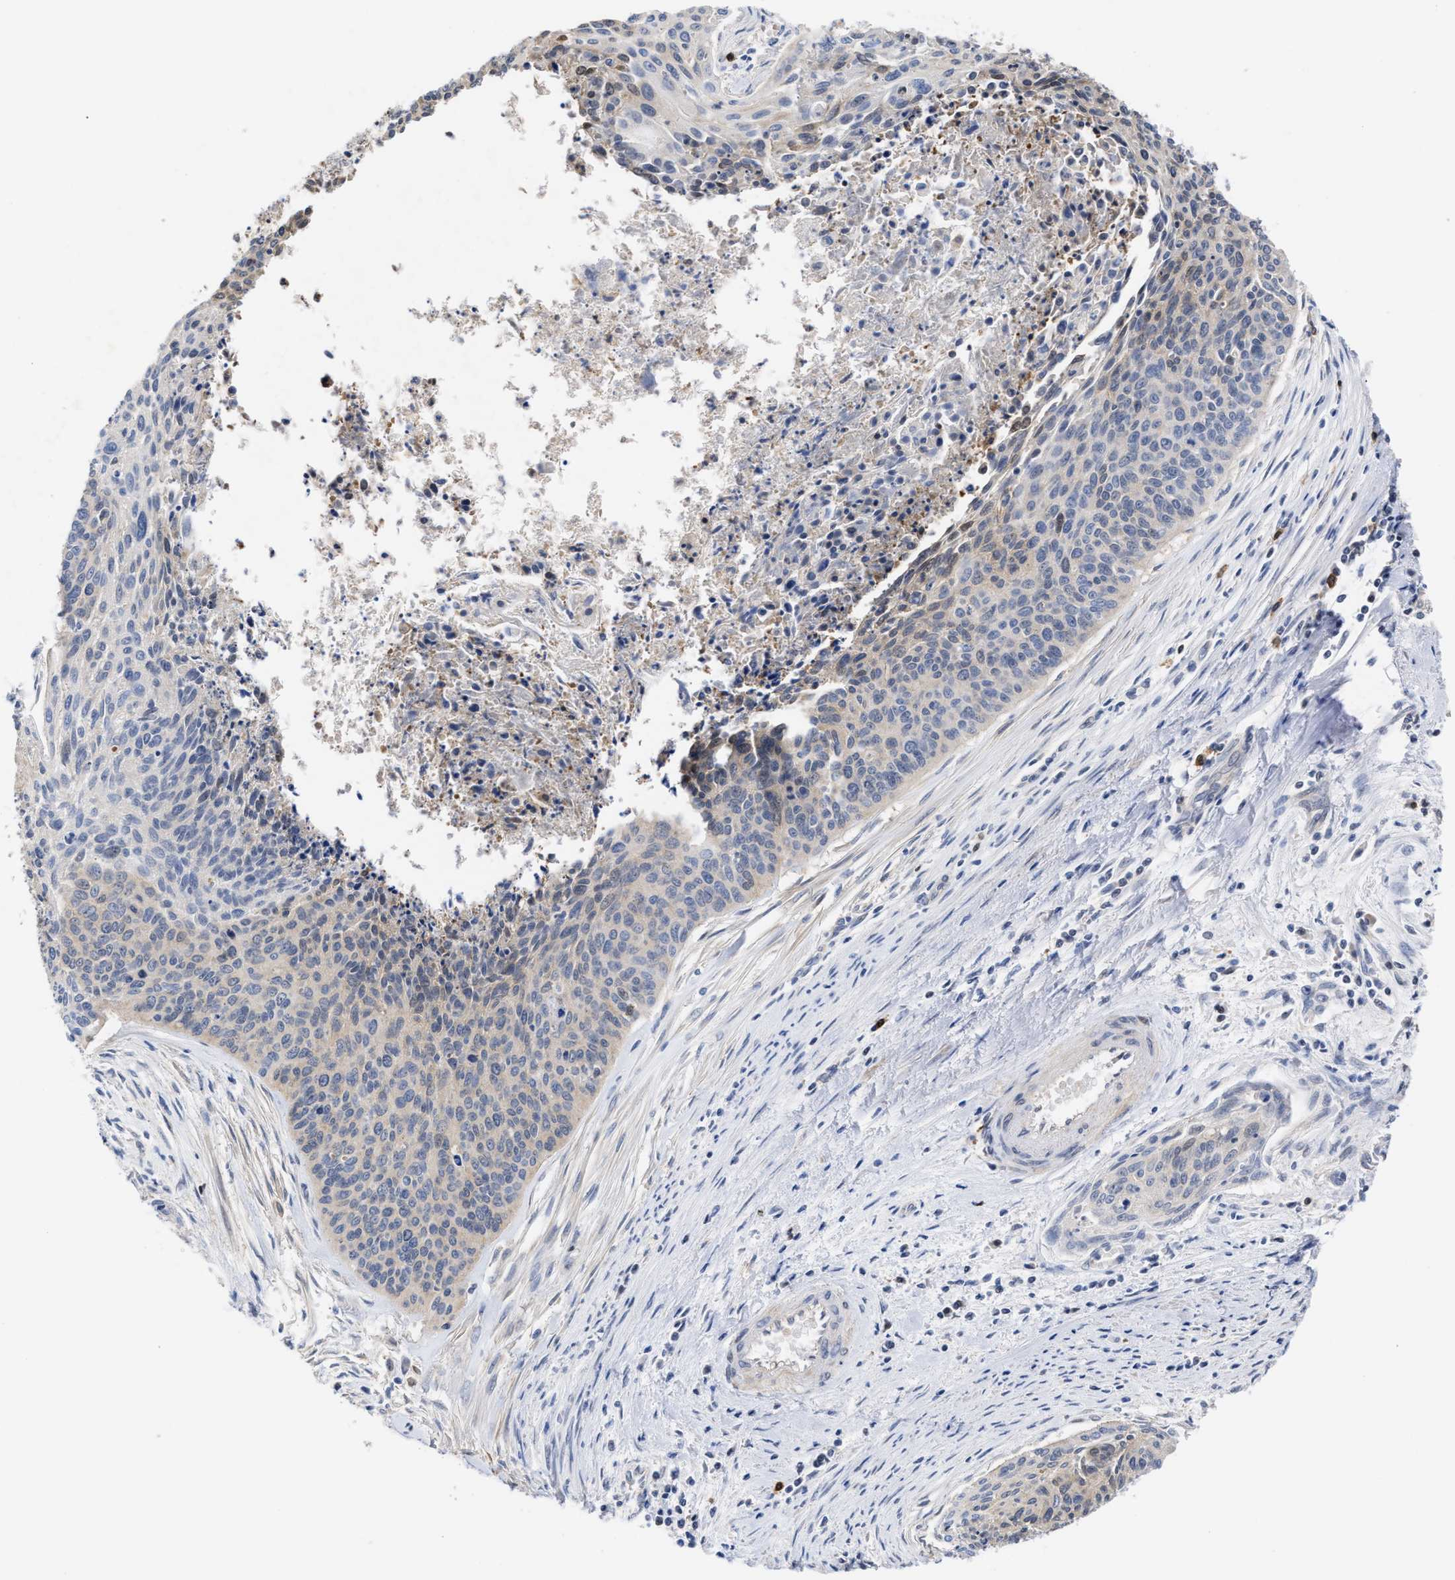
{"staining": {"intensity": "weak", "quantity": "<25%", "location": "cytoplasmic/membranous"}, "tissue": "cervical cancer", "cell_type": "Tumor cells", "image_type": "cancer", "snomed": [{"axis": "morphology", "description": "Squamous cell carcinoma, NOS"}, {"axis": "topography", "description": "Cervix"}], "caption": "A photomicrograph of cervical squamous cell carcinoma stained for a protein reveals no brown staining in tumor cells.", "gene": "KLHDC1", "patient": {"sex": "female", "age": 55}}